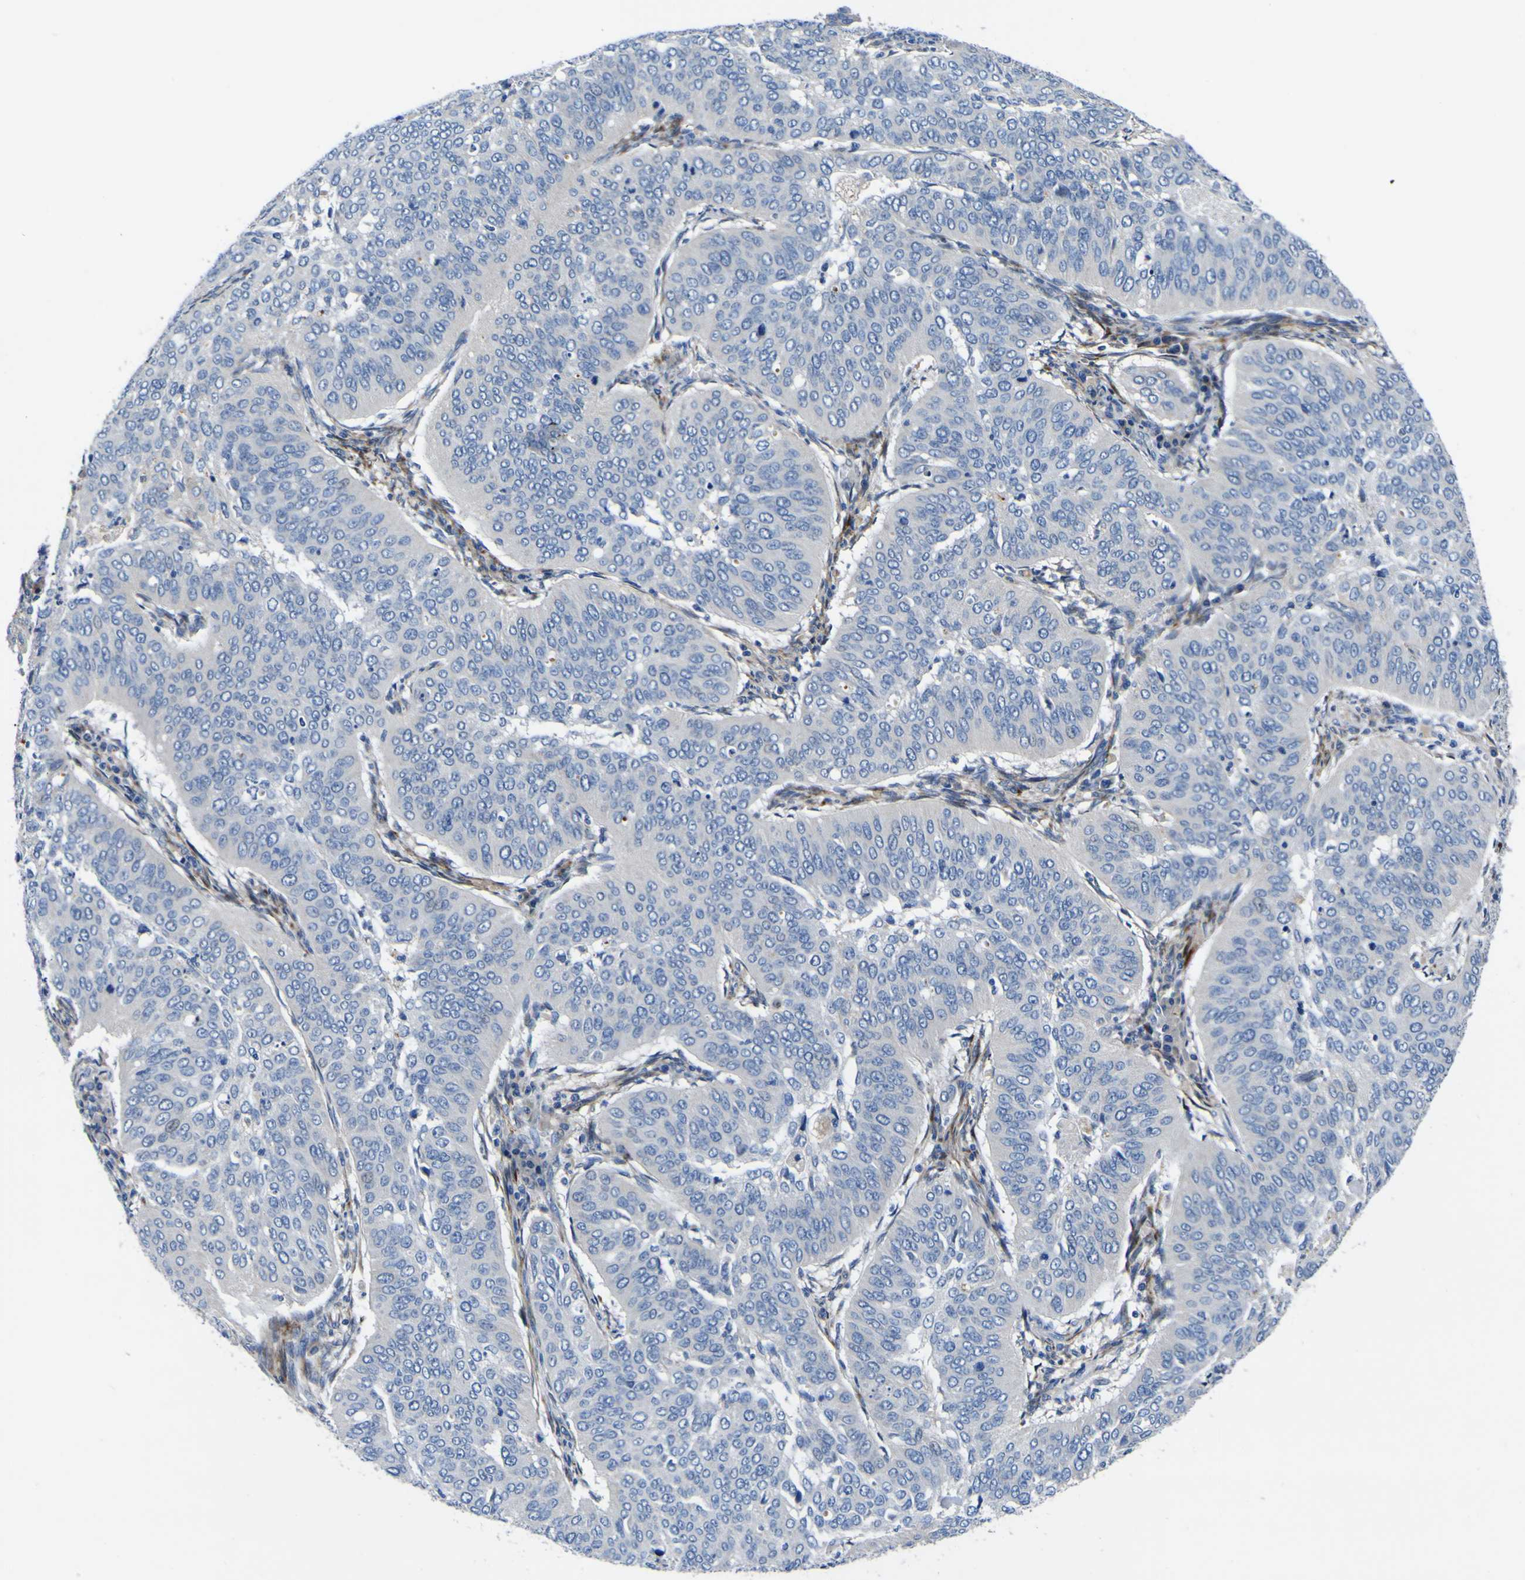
{"staining": {"intensity": "negative", "quantity": "none", "location": "none"}, "tissue": "cervical cancer", "cell_type": "Tumor cells", "image_type": "cancer", "snomed": [{"axis": "morphology", "description": "Normal tissue, NOS"}, {"axis": "morphology", "description": "Squamous cell carcinoma, NOS"}, {"axis": "topography", "description": "Cervix"}], "caption": "The histopathology image exhibits no significant positivity in tumor cells of cervical squamous cell carcinoma.", "gene": "AGAP3", "patient": {"sex": "female", "age": 39}}